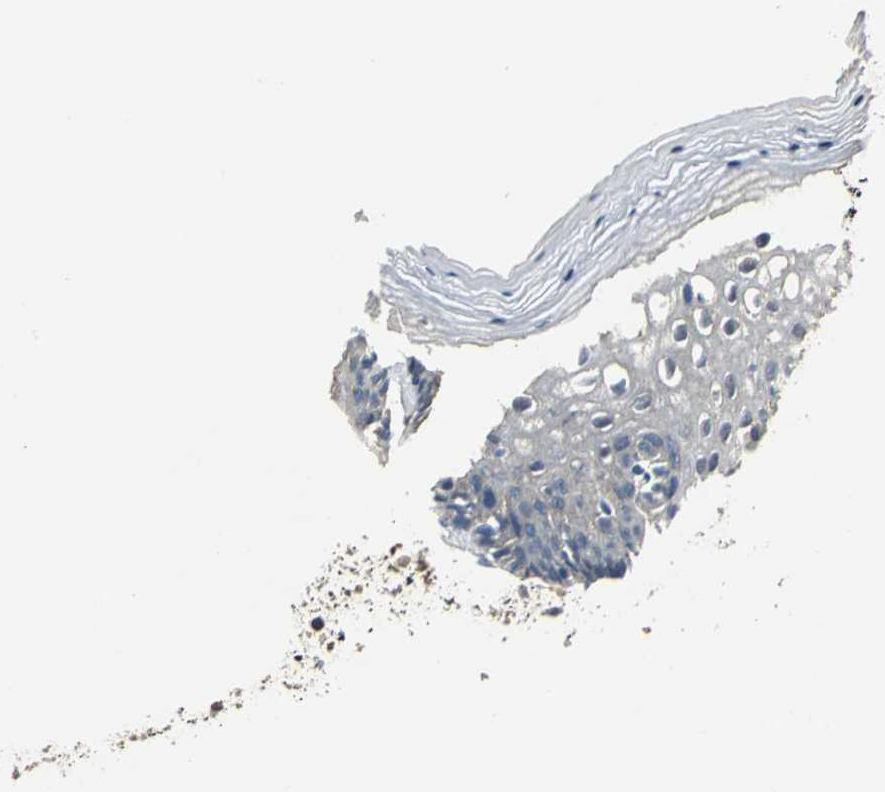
{"staining": {"intensity": "weak", "quantity": "25%-75%", "location": "cytoplasmic/membranous"}, "tissue": "vagina", "cell_type": "Squamous epithelial cells", "image_type": "normal", "snomed": [{"axis": "morphology", "description": "Normal tissue, NOS"}, {"axis": "topography", "description": "Vagina"}], "caption": "This histopathology image exhibits immunohistochemistry staining of benign vagina, with low weak cytoplasmic/membranous staining in approximately 25%-75% of squamous epithelial cells.", "gene": "OCLN", "patient": {"sex": "female", "age": 46}}